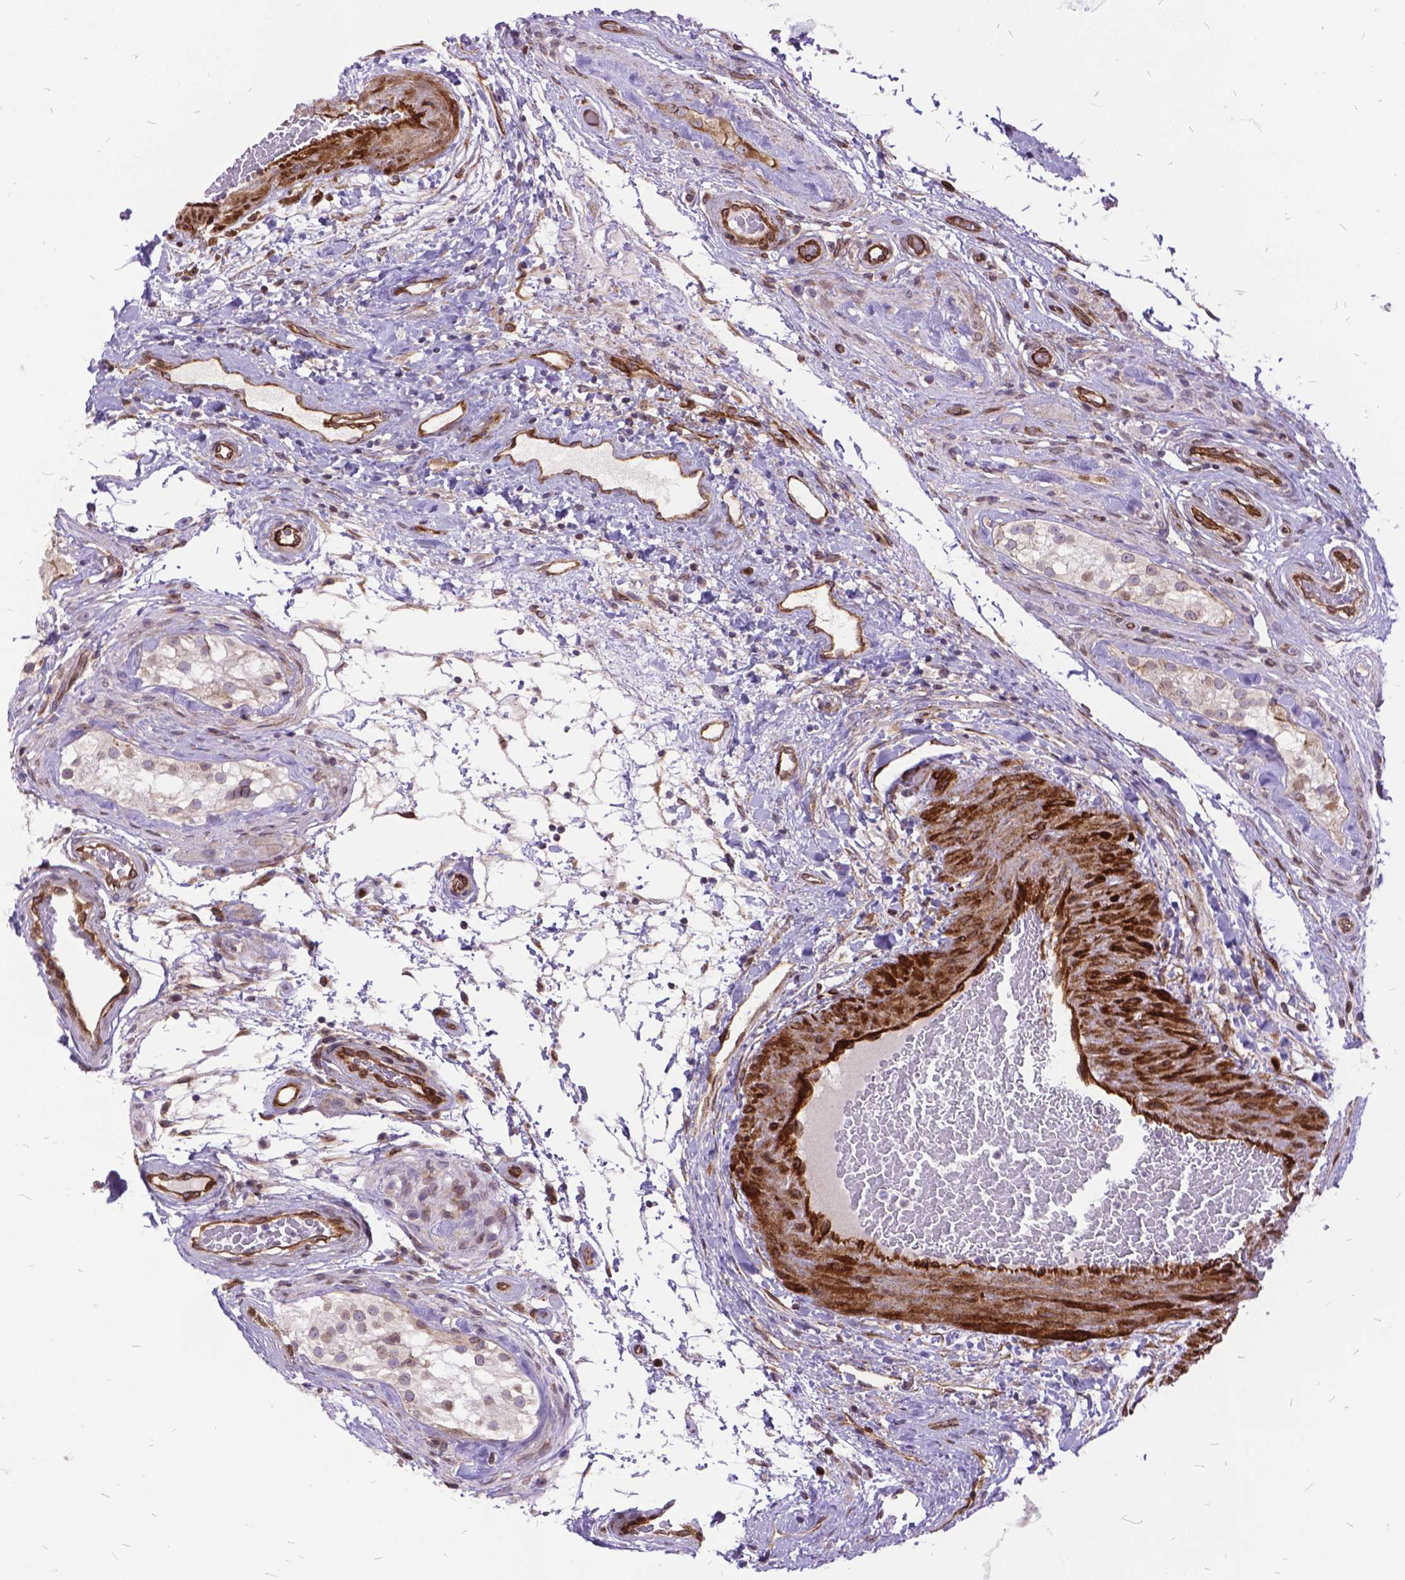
{"staining": {"intensity": "moderate", "quantity": "<25%", "location": "cytoplasmic/membranous"}, "tissue": "testis cancer", "cell_type": "Tumor cells", "image_type": "cancer", "snomed": [{"axis": "morphology", "description": "Seminoma, NOS"}, {"axis": "morphology", "description": "Carcinoma, Embryonal, NOS"}, {"axis": "topography", "description": "Testis"}], "caption": "Immunohistochemical staining of testis cancer reveals low levels of moderate cytoplasmic/membranous protein positivity in about <25% of tumor cells.", "gene": "GRB7", "patient": {"sex": "male", "age": 41}}